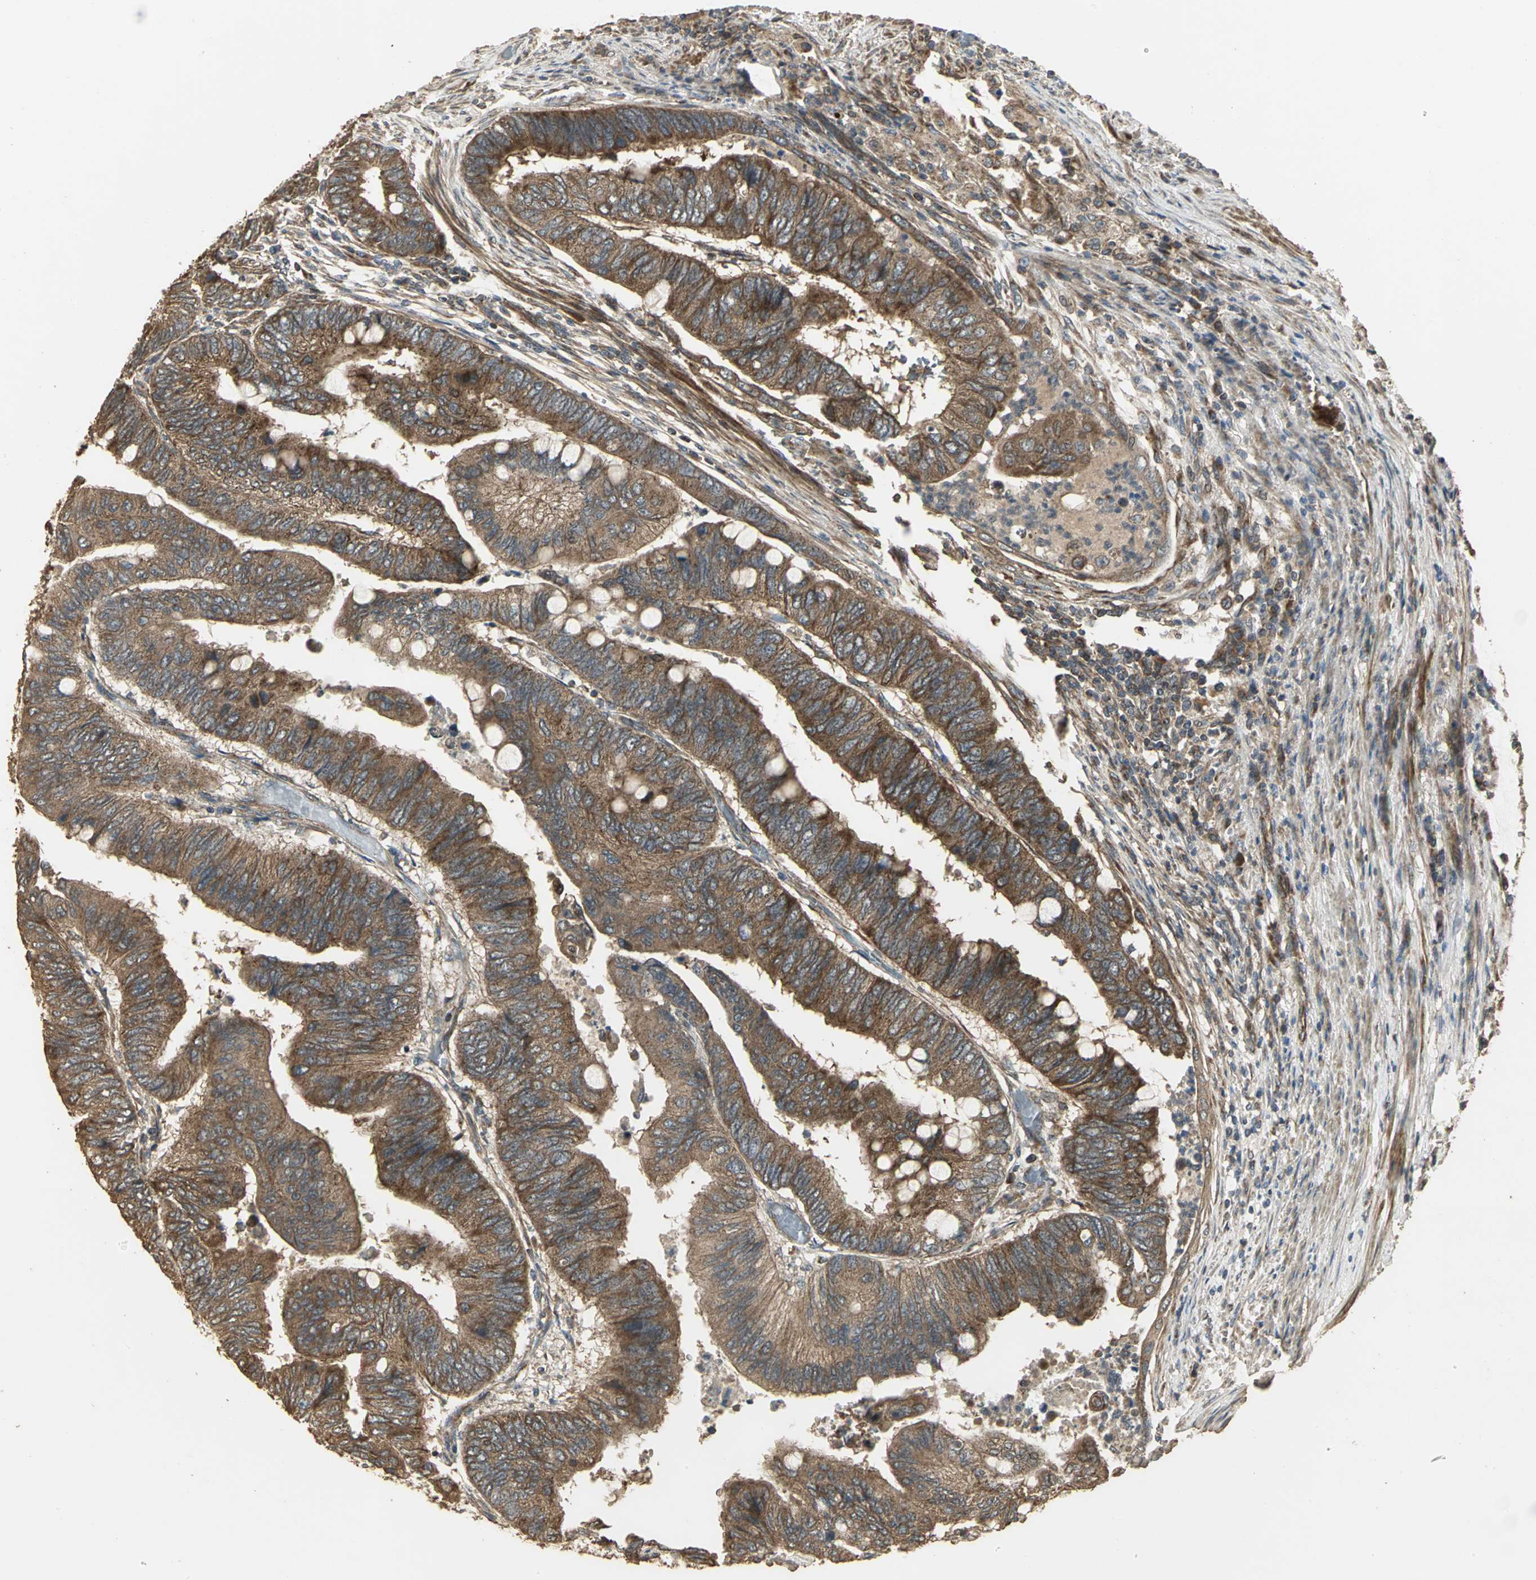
{"staining": {"intensity": "strong", "quantity": ">75%", "location": "cytoplasmic/membranous"}, "tissue": "colorectal cancer", "cell_type": "Tumor cells", "image_type": "cancer", "snomed": [{"axis": "morphology", "description": "Normal tissue, NOS"}, {"axis": "morphology", "description": "Adenocarcinoma, NOS"}, {"axis": "topography", "description": "Rectum"}, {"axis": "topography", "description": "Peripheral nerve tissue"}], "caption": "DAB immunohistochemical staining of colorectal adenocarcinoma exhibits strong cytoplasmic/membranous protein positivity in about >75% of tumor cells.", "gene": "KANK1", "patient": {"sex": "male", "age": 92}}